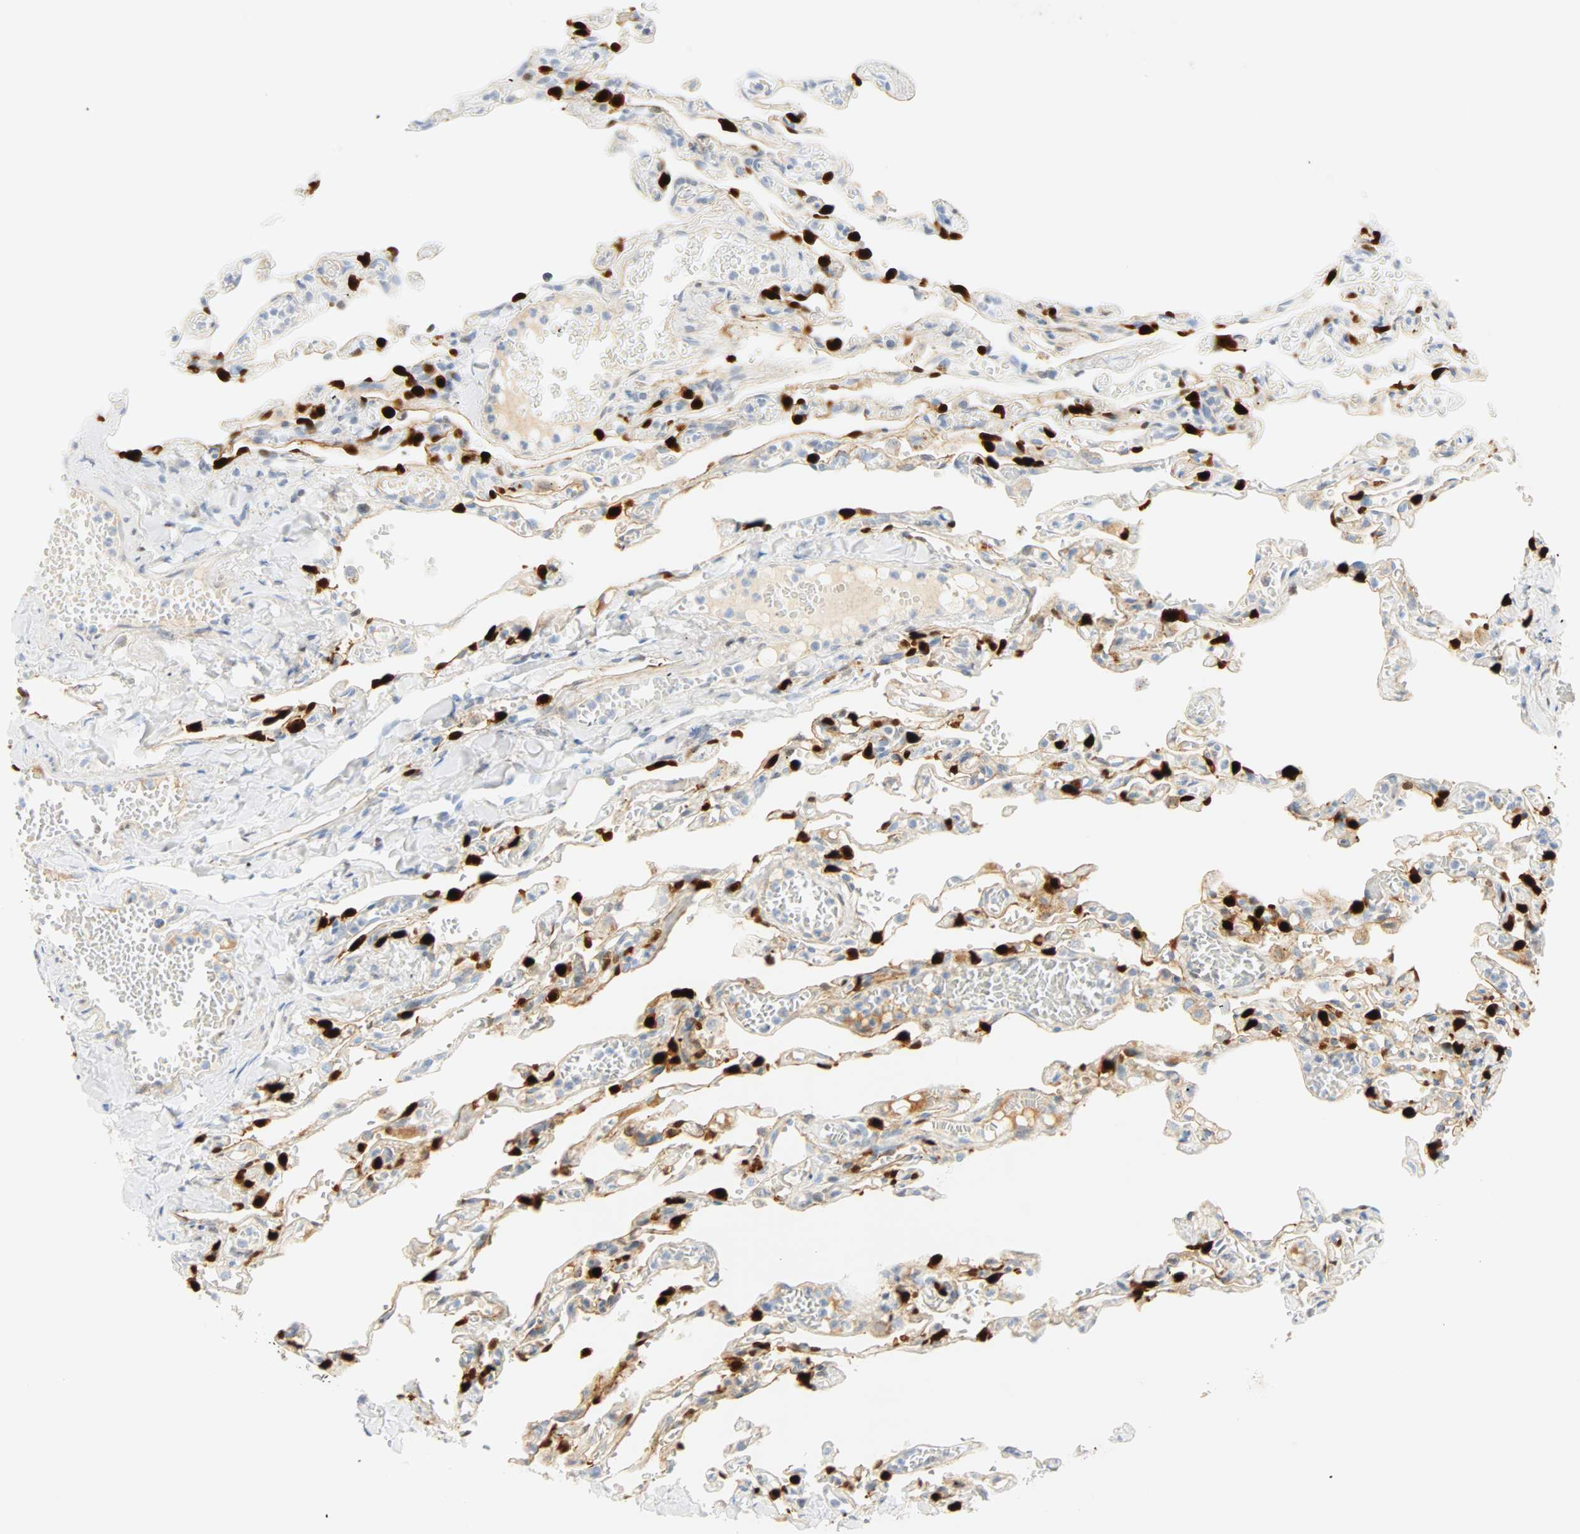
{"staining": {"intensity": "strong", "quantity": "25%-75%", "location": "cytoplasmic/membranous,nuclear"}, "tissue": "lung", "cell_type": "Alveolar cells", "image_type": "normal", "snomed": [{"axis": "morphology", "description": "Normal tissue, NOS"}, {"axis": "topography", "description": "Lung"}], "caption": "High-power microscopy captured an immunohistochemistry photomicrograph of normal lung, revealing strong cytoplasmic/membranous,nuclear expression in about 25%-75% of alveolar cells.", "gene": "SELENBP1", "patient": {"sex": "male", "age": 21}}